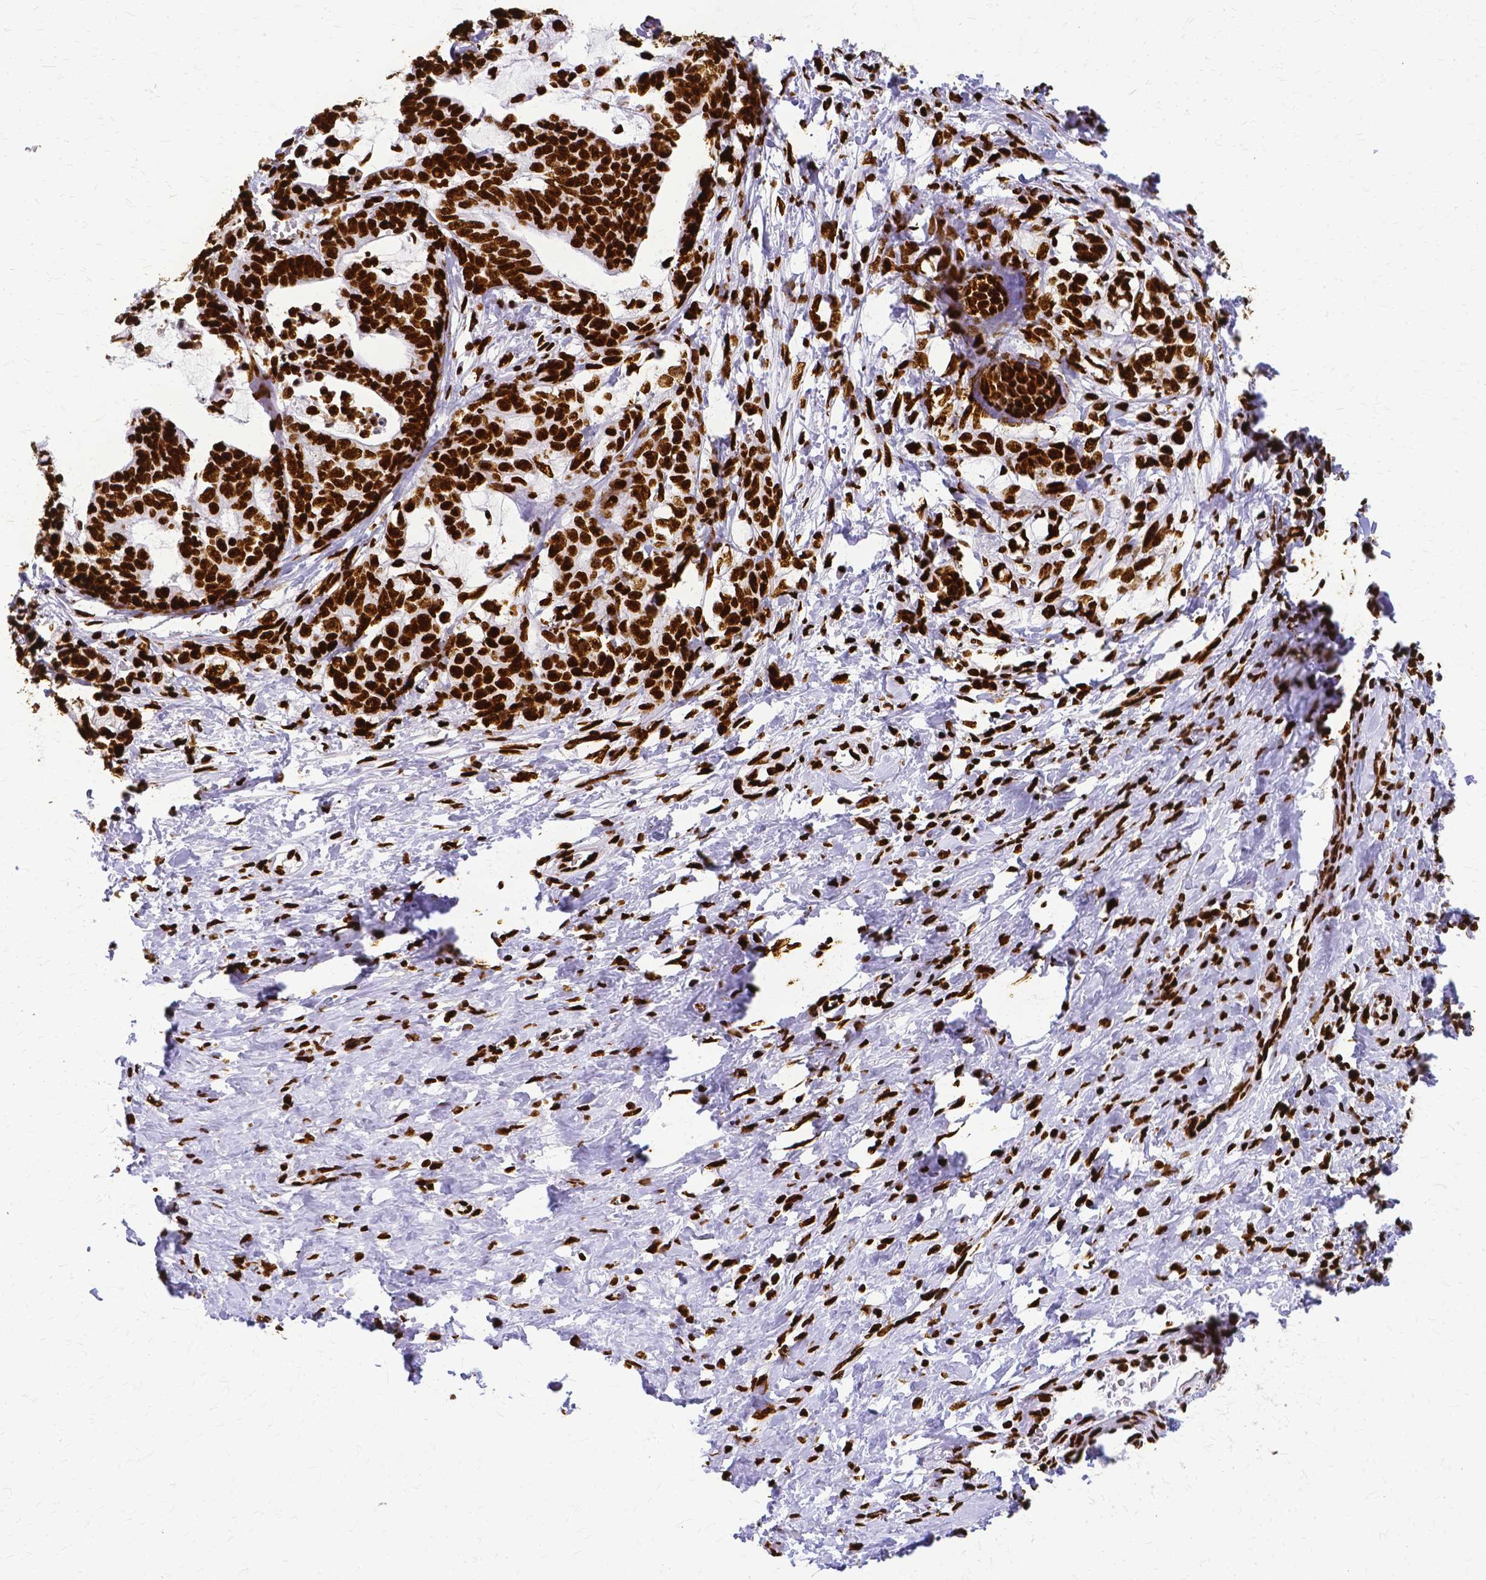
{"staining": {"intensity": "strong", "quantity": ">75%", "location": "nuclear"}, "tissue": "stomach cancer", "cell_type": "Tumor cells", "image_type": "cancer", "snomed": [{"axis": "morphology", "description": "Normal tissue, NOS"}, {"axis": "morphology", "description": "Adenocarcinoma, NOS"}, {"axis": "topography", "description": "Stomach"}], "caption": "This histopathology image reveals immunohistochemistry staining of stomach adenocarcinoma, with high strong nuclear expression in approximately >75% of tumor cells.", "gene": "SFPQ", "patient": {"sex": "female", "age": 64}}